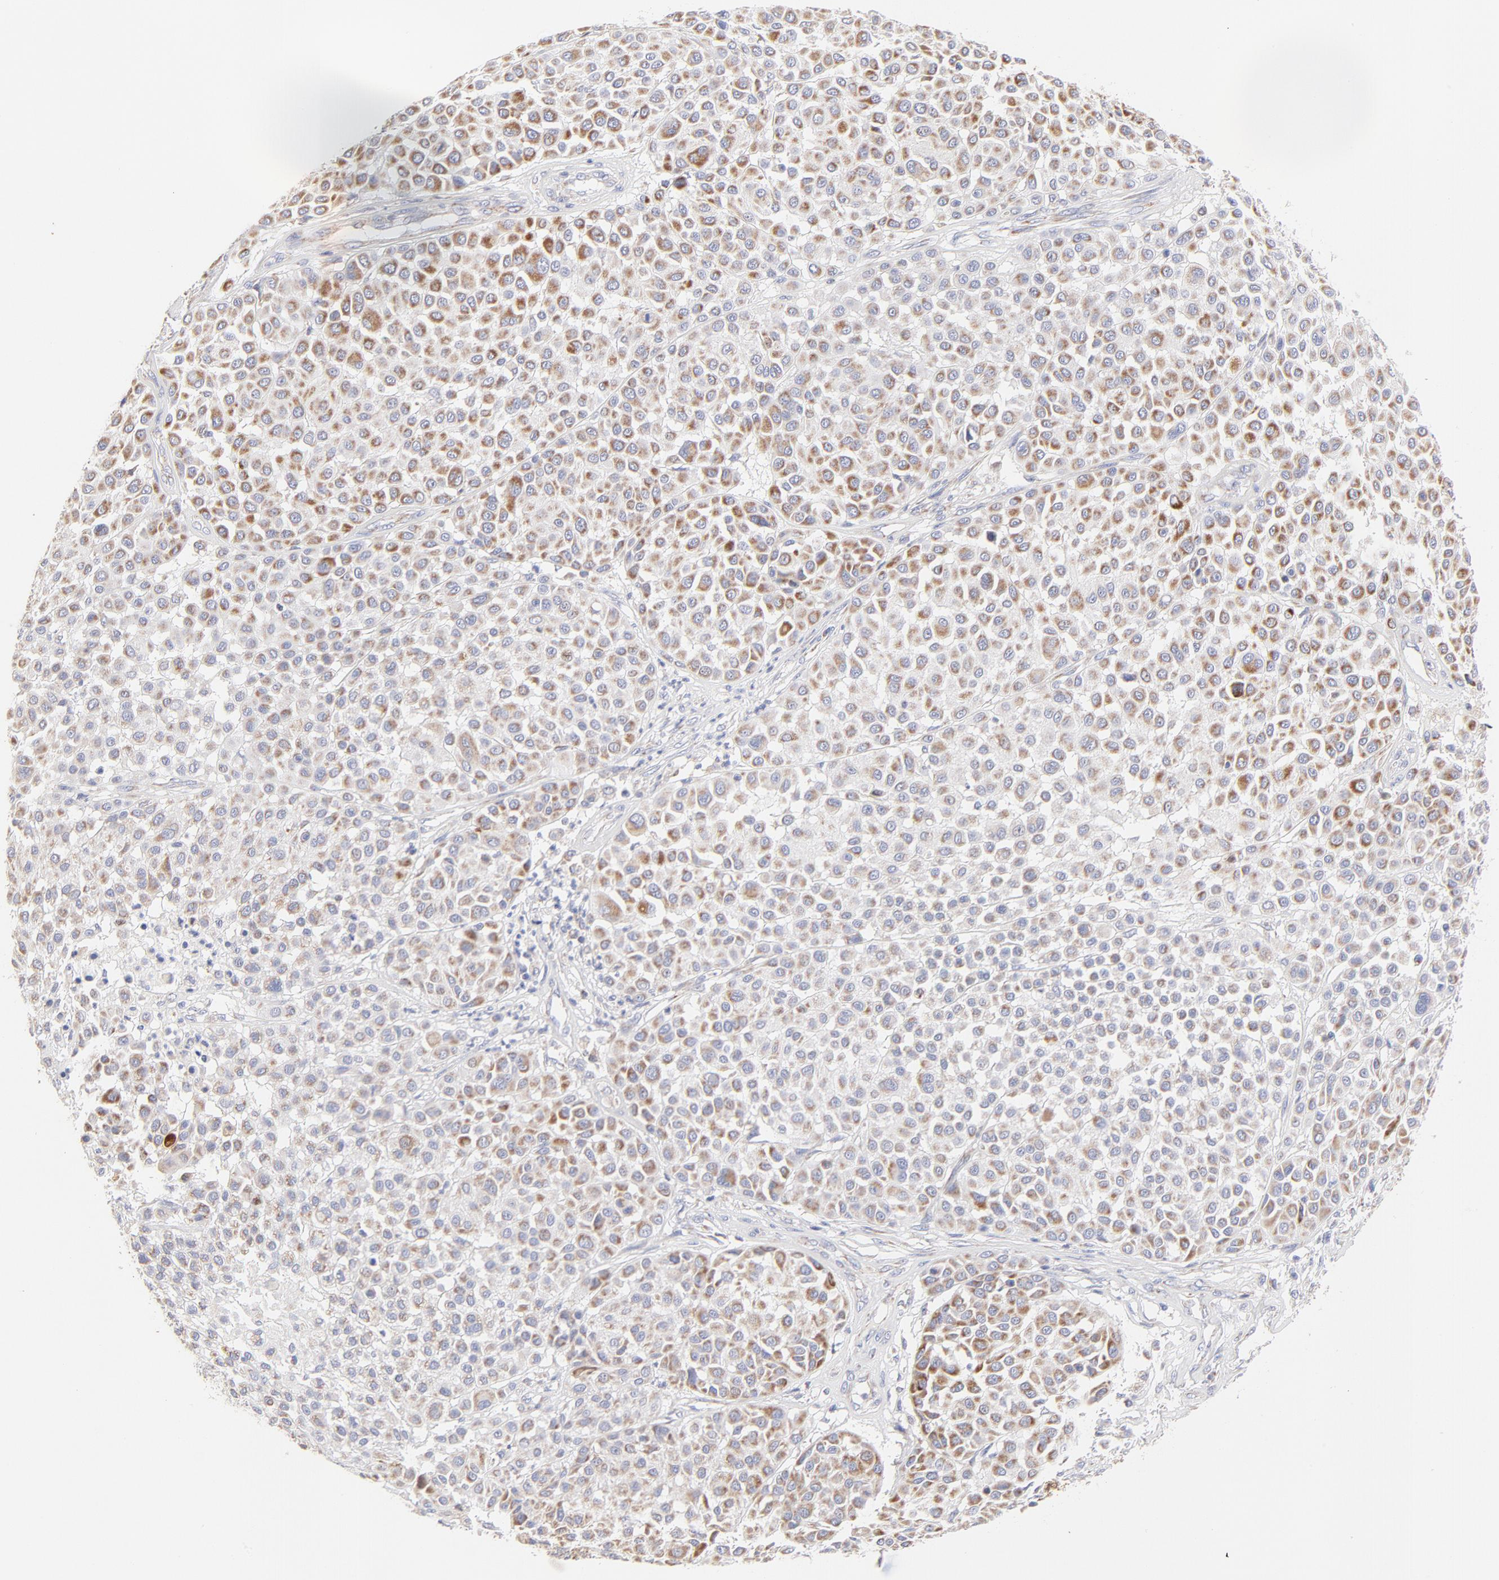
{"staining": {"intensity": "negative", "quantity": "none", "location": "none"}, "tissue": "melanoma", "cell_type": "Tumor cells", "image_type": "cancer", "snomed": [{"axis": "morphology", "description": "Malignant melanoma, Metastatic site"}, {"axis": "topography", "description": "Soft tissue"}], "caption": "Tumor cells show no significant positivity in malignant melanoma (metastatic site).", "gene": "TIMM8A", "patient": {"sex": "male", "age": 41}}